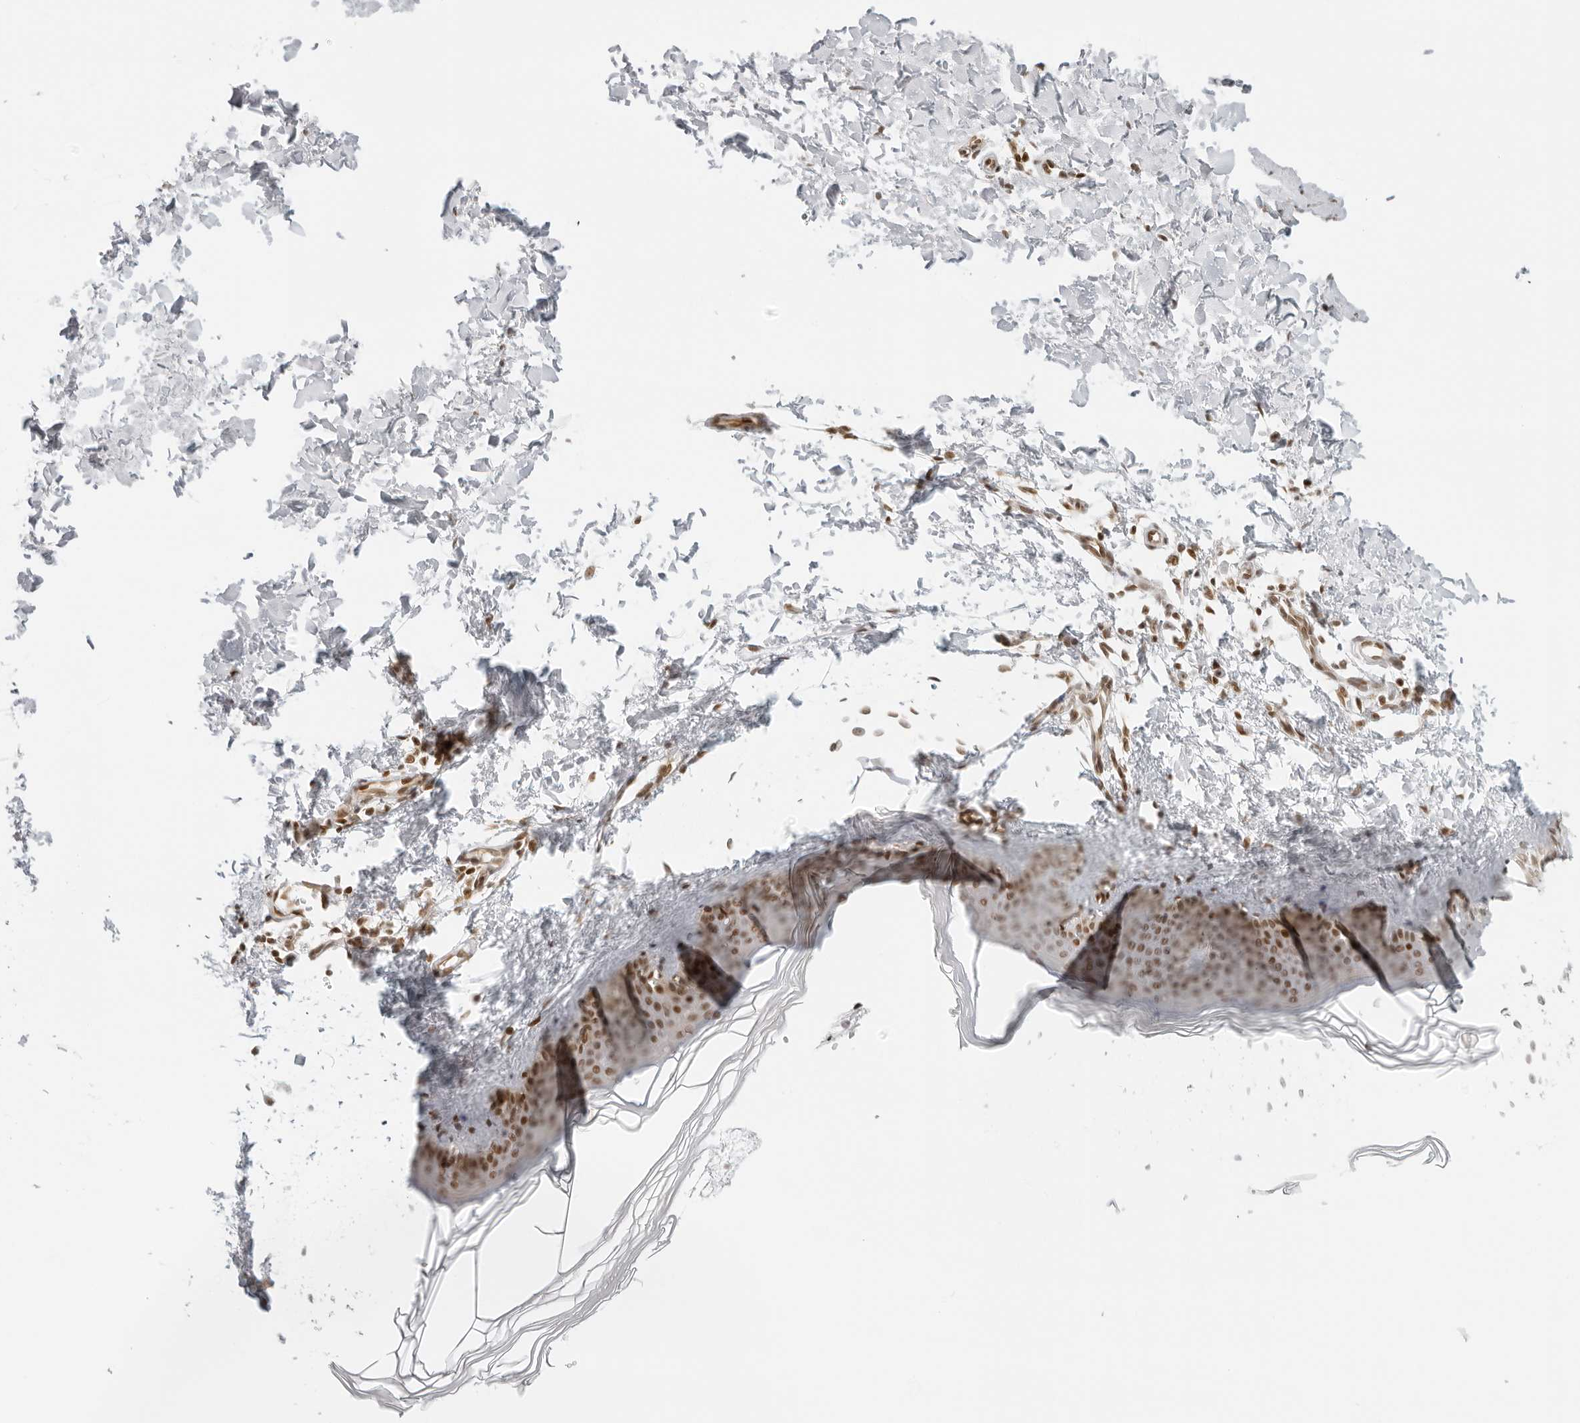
{"staining": {"intensity": "moderate", "quantity": ">75%", "location": "nuclear"}, "tissue": "skin", "cell_type": "Fibroblasts", "image_type": "normal", "snomed": [{"axis": "morphology", "description": "Normal tissue, NOS"}, {"axis": "topography", "description": "Skin"}], "caption": "Brown immunohistochemical staining in normal human skin reveals moderate nuclear expression in approximately >75% of fibroblasts.", "gene": "RCC1", "patient": {"sex": "female", "age": 27}}